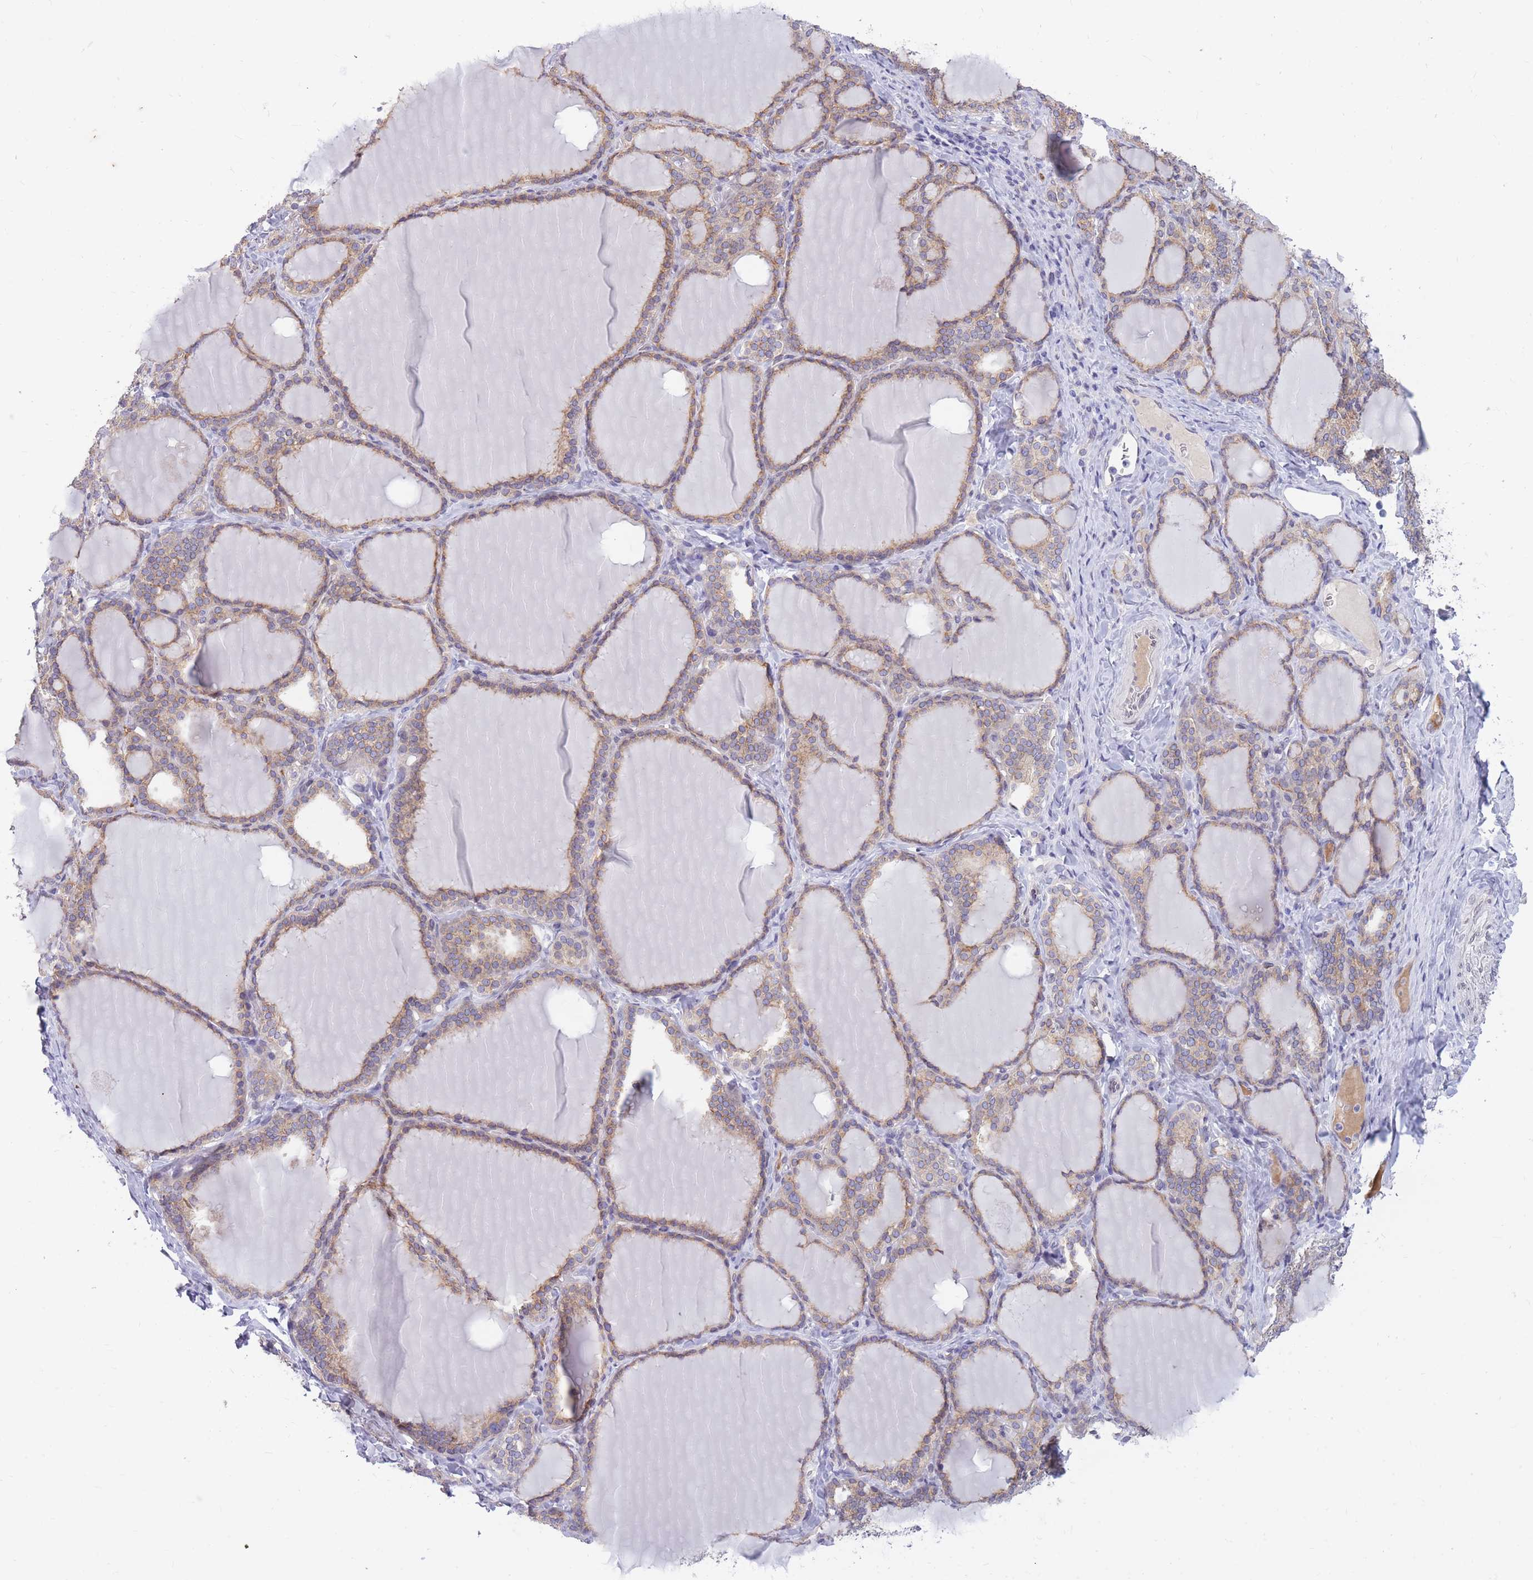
{"staining": {"intensity": "weak", "quantity": ">75%", "location": "cytoplasmic/membranous"}, "tissue": "thyroid gland", "cell_type": "Glandular cells", "image_type": "normal", "snomed": [{"axis": "morphology", "description": "Normal tissue, NOS"}, {"axis": "topography", "description": "Thyroid gland"}], "caption": "An image of thyroid gland stained for a protein exhibits weak cytoplasmic/membranous brown staining in glandular cells. The staining is performed using DAB (3,3'-diaminobenzidine) brown chromogen to label protein expression. The nuclei are counter-stained blue using hematoxylin.", "gene": "HOOK2", "patient": {"sex": "female", "age": 31}}